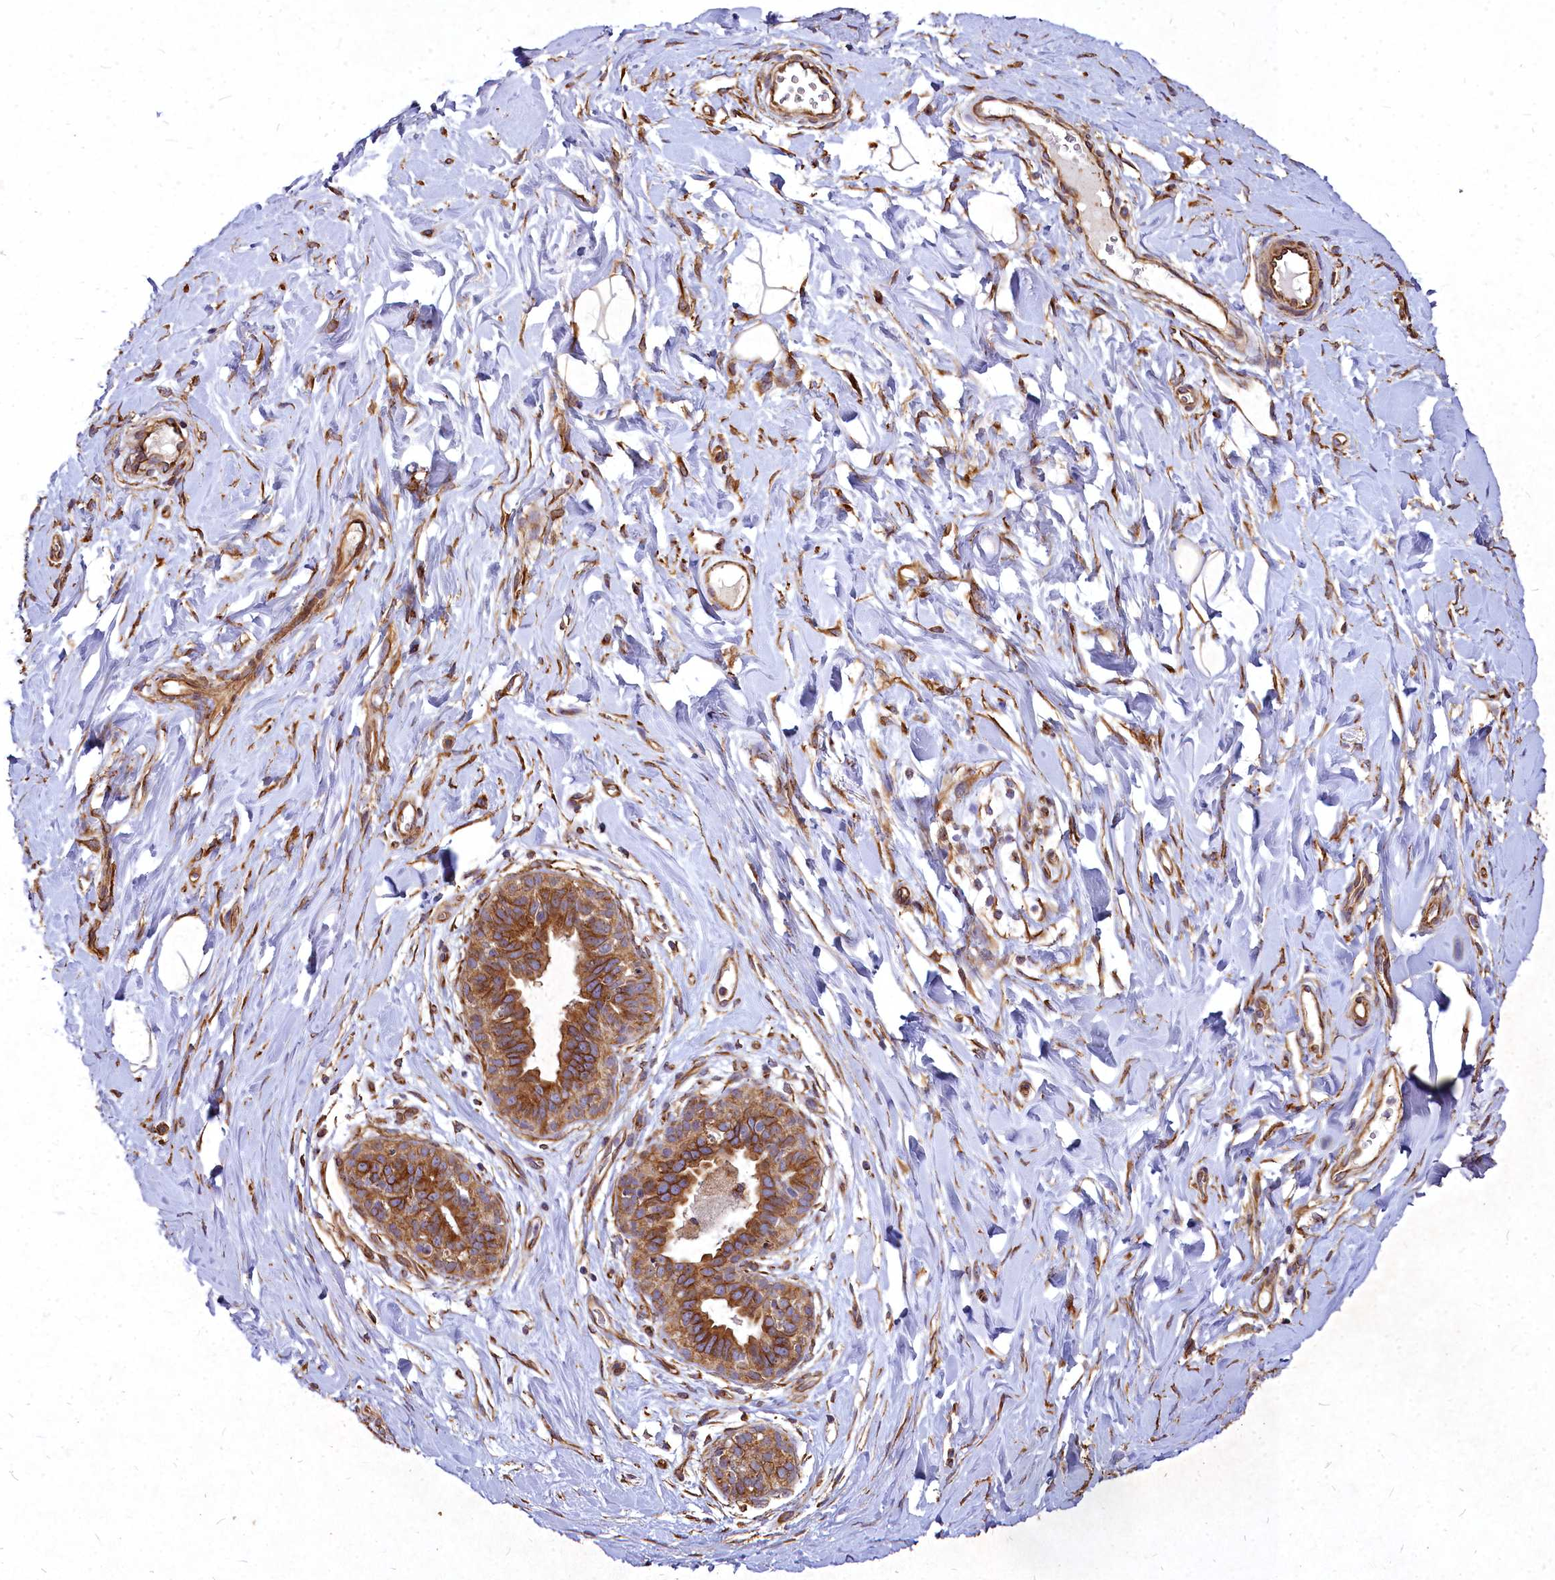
{"staining": {"intensity": "moderate", "quantity": ">75%", "location": "cytoplasmic/membranous"}, "tissue": "adipose tissue", "cell_type": "Adipocytes", "image_type": "normal", "snomed": [{"axis": "morphology", "description": "Normal tissue, NOS"}, {"axis": "topography", "description": "Breast"}], "caption": "Adipose tissue stained with DAB immunohistochemistry exhibits medium levels of moderate cytoplasmic/membranous positivity in approximately >75% of adipocytes. (DAB IHC with brightfield microscopy, high magnification).", "gene": "SKA1", "patient": {"sex": "female", "age": 26}}